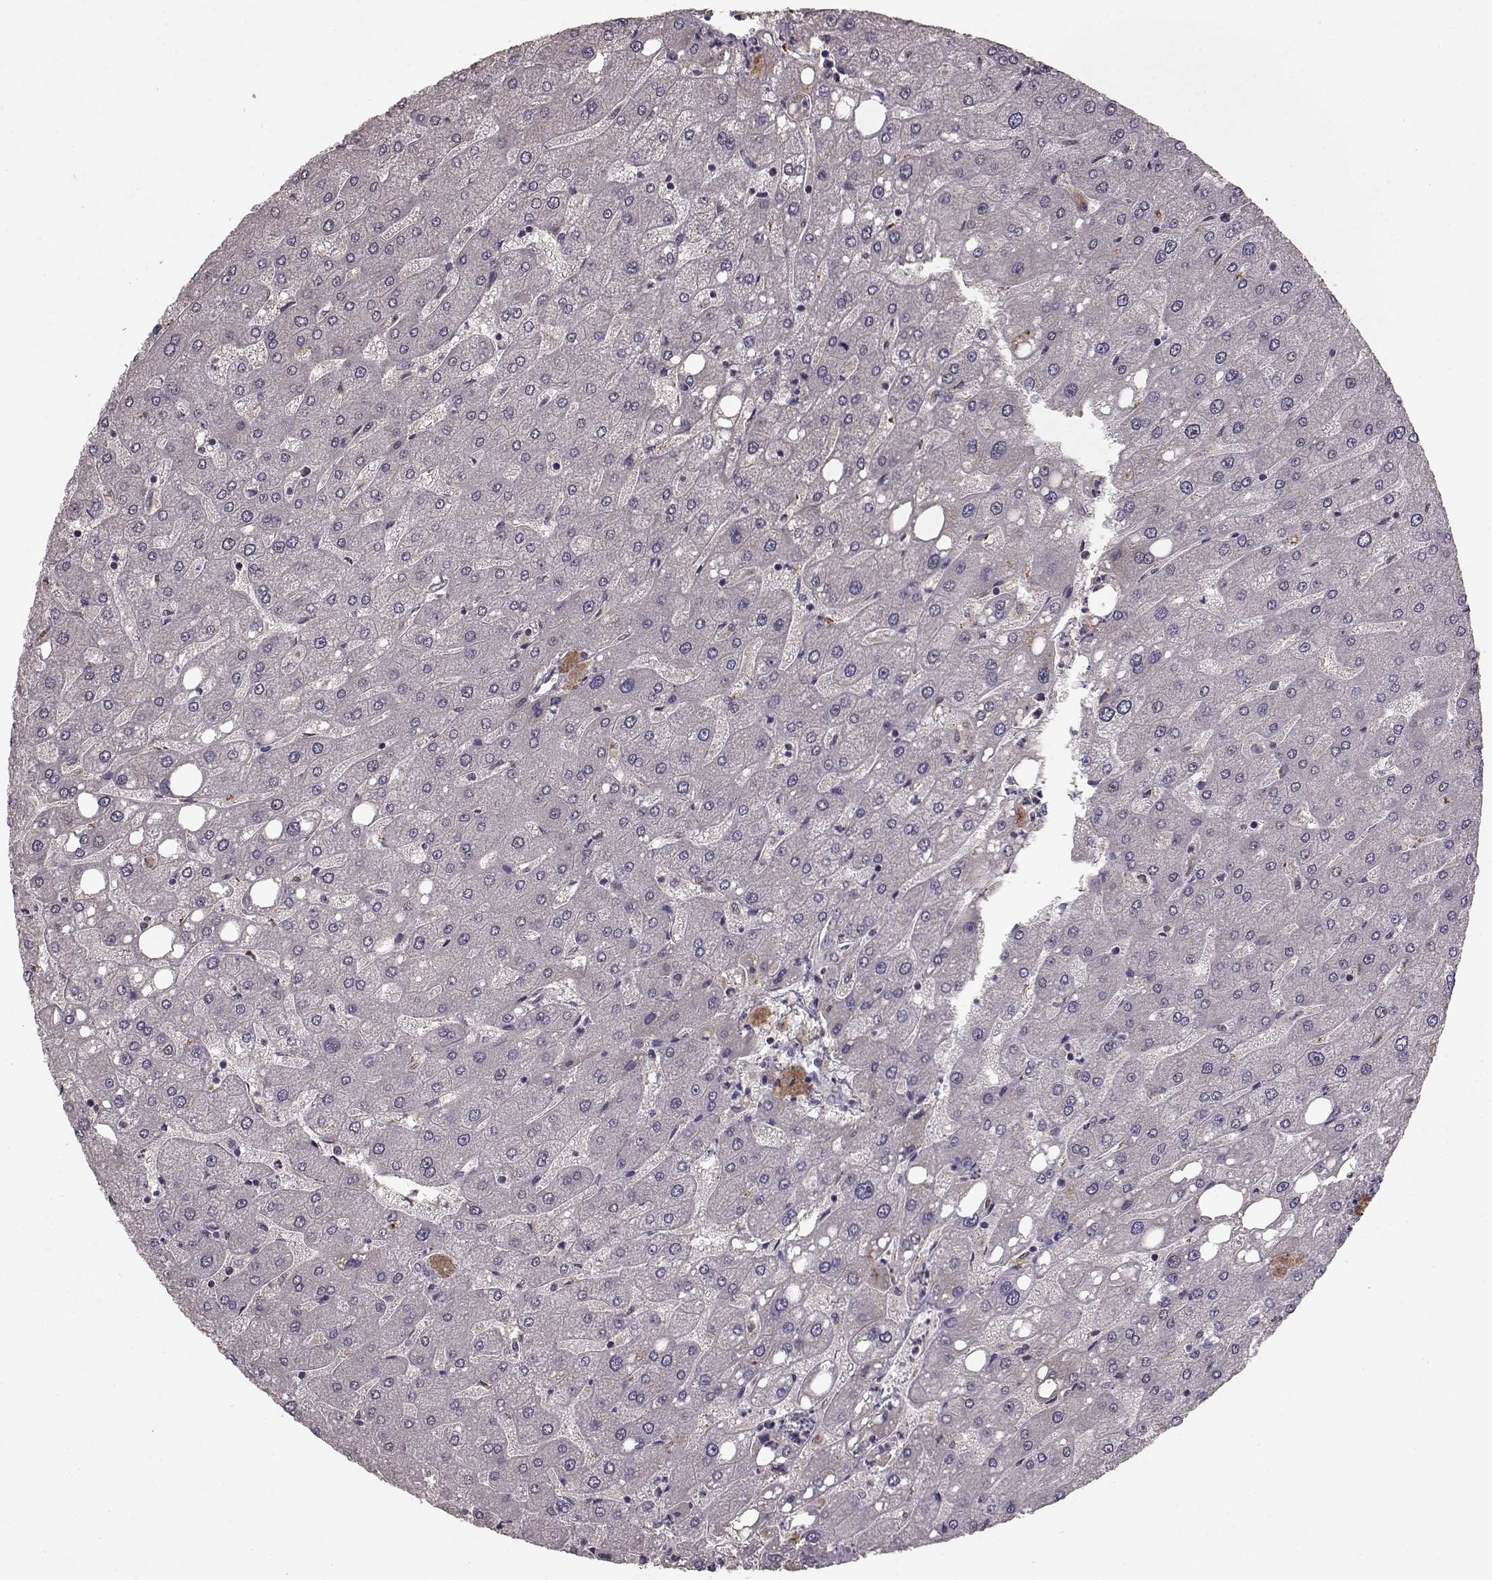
{"staining": {"intensity": "negative", "quantity": "none", "location": "none"}, "tissue": "liver", "cell_type": "Cholangiocytes", "image_type": "normal", "snomed": [{"axis": "morphology", "description": "Normal tissue, NOS"}, {"axis": "topography", "description": "Liver"}], "caption": "IHC micrograph of normal liver stained for a protein (brown), which demonstrates no expression in cholangiocytes.", "gene": "SLC22A18", "patient": {"sex": "male", "age": 67}}